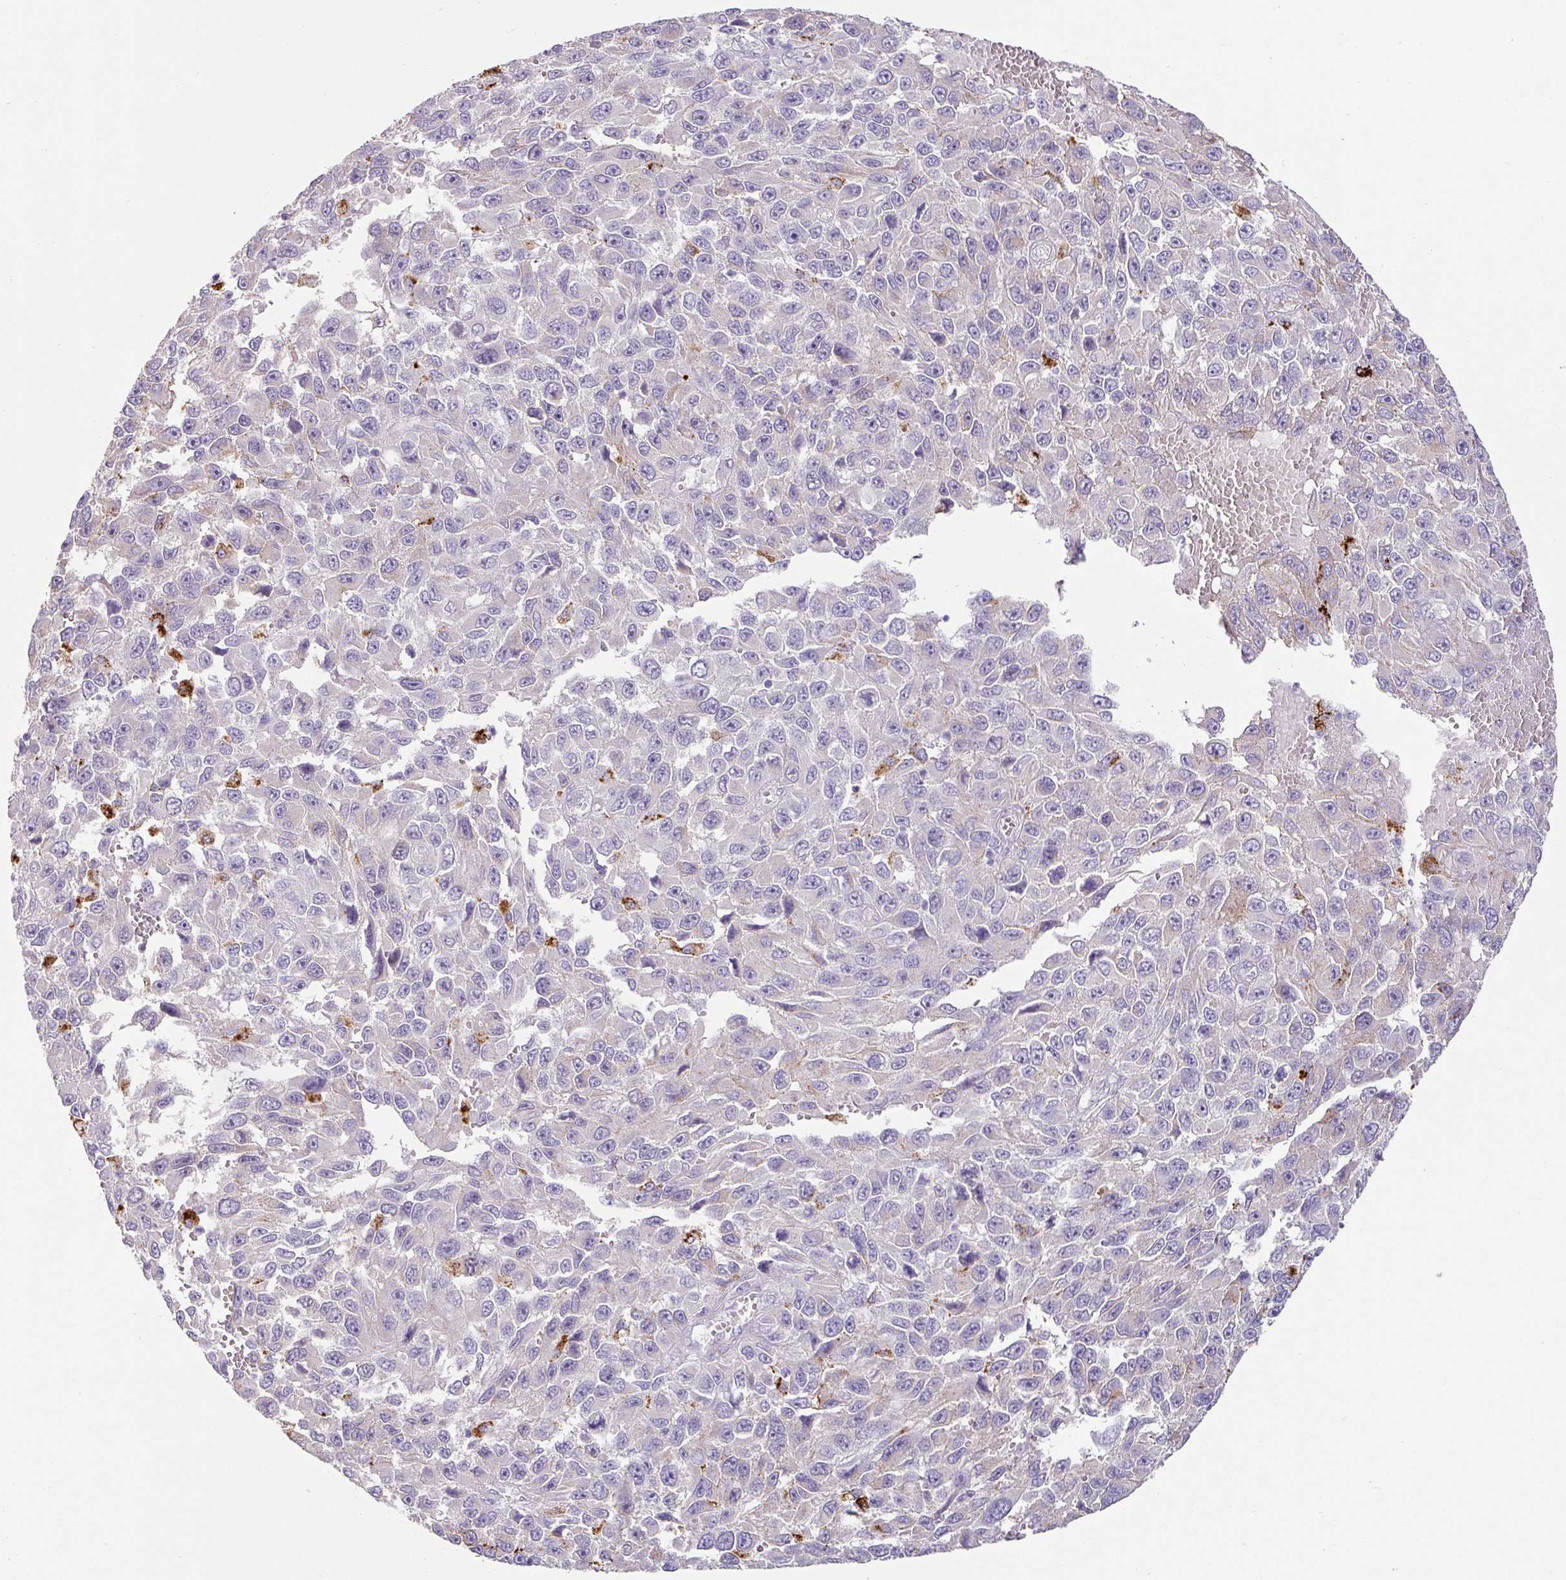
{"staining": {"intensity": "moderate", "quantity": "<25%", "location": "cytoplasmic/membranous"}, "tissue": "melanoma", "cell_type": "Tumor cells", "image_type": "cancer", "snomed": [{"axis": "morphology", "description": "Normal tissue, NOS"}, {"axis": "morphology", "description": "Malignant melanoma, NOS"}, {"axis": "topography", "description": "Skin"}], "caption": "A high-resolution micrograph shows IHC staining of melanoma, which shows moderate cytoplasmic/membranous staining in about <25% of tumor cells. Immunohistochemistry (ihc) stains the protein in brown and the nuclei are stained blue.", "gene": "PLEKHH3", "patient": {"sex": "female", "age": 96}}